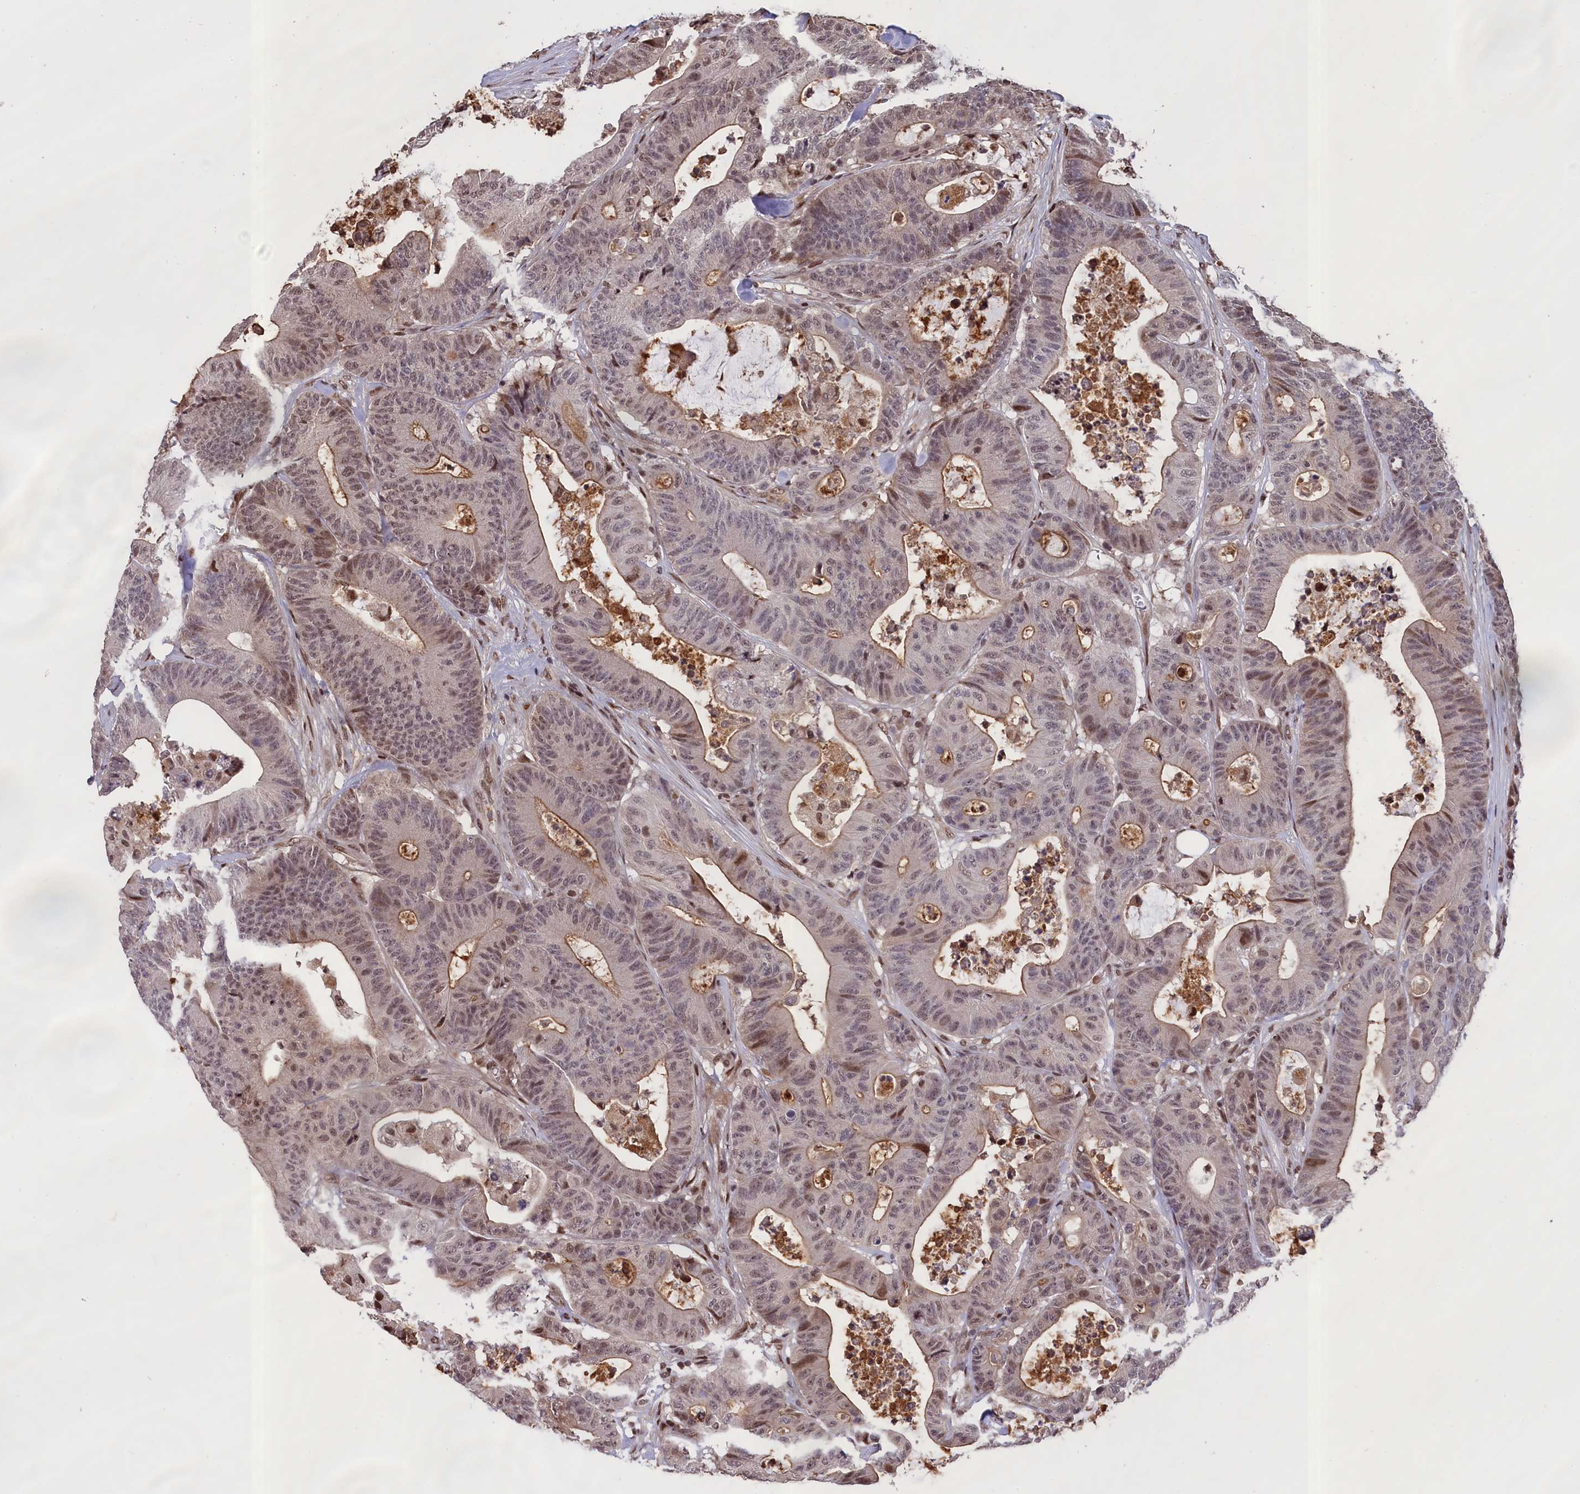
{"staining": {"intensity": "moderate", "quantity": ">75%", "location": "cytoplasmic/membranous,nuclear"}, "tissue": "colorectal cancer", "cell_type": "Tumor cells", "image_type": "cancer", "snomed": [{"axis": "morphology", "description": "Adenocarcinoma, NOS"}, {"axis": "topography", "description": "Colon"}], "caption": "An immunohistochemistry histopathology image of neoplastic tissue is shown. Protein staining in brown highlights moderate cytoplasmic/membranous and nuclear positivity in colorectal cancer (adenocarcinoma) within tumor cells. (Brightfield microscopy of DAB IHC at high magnification).", "gene": "RELB", "patient": {"sex": "female", "age": 84}}